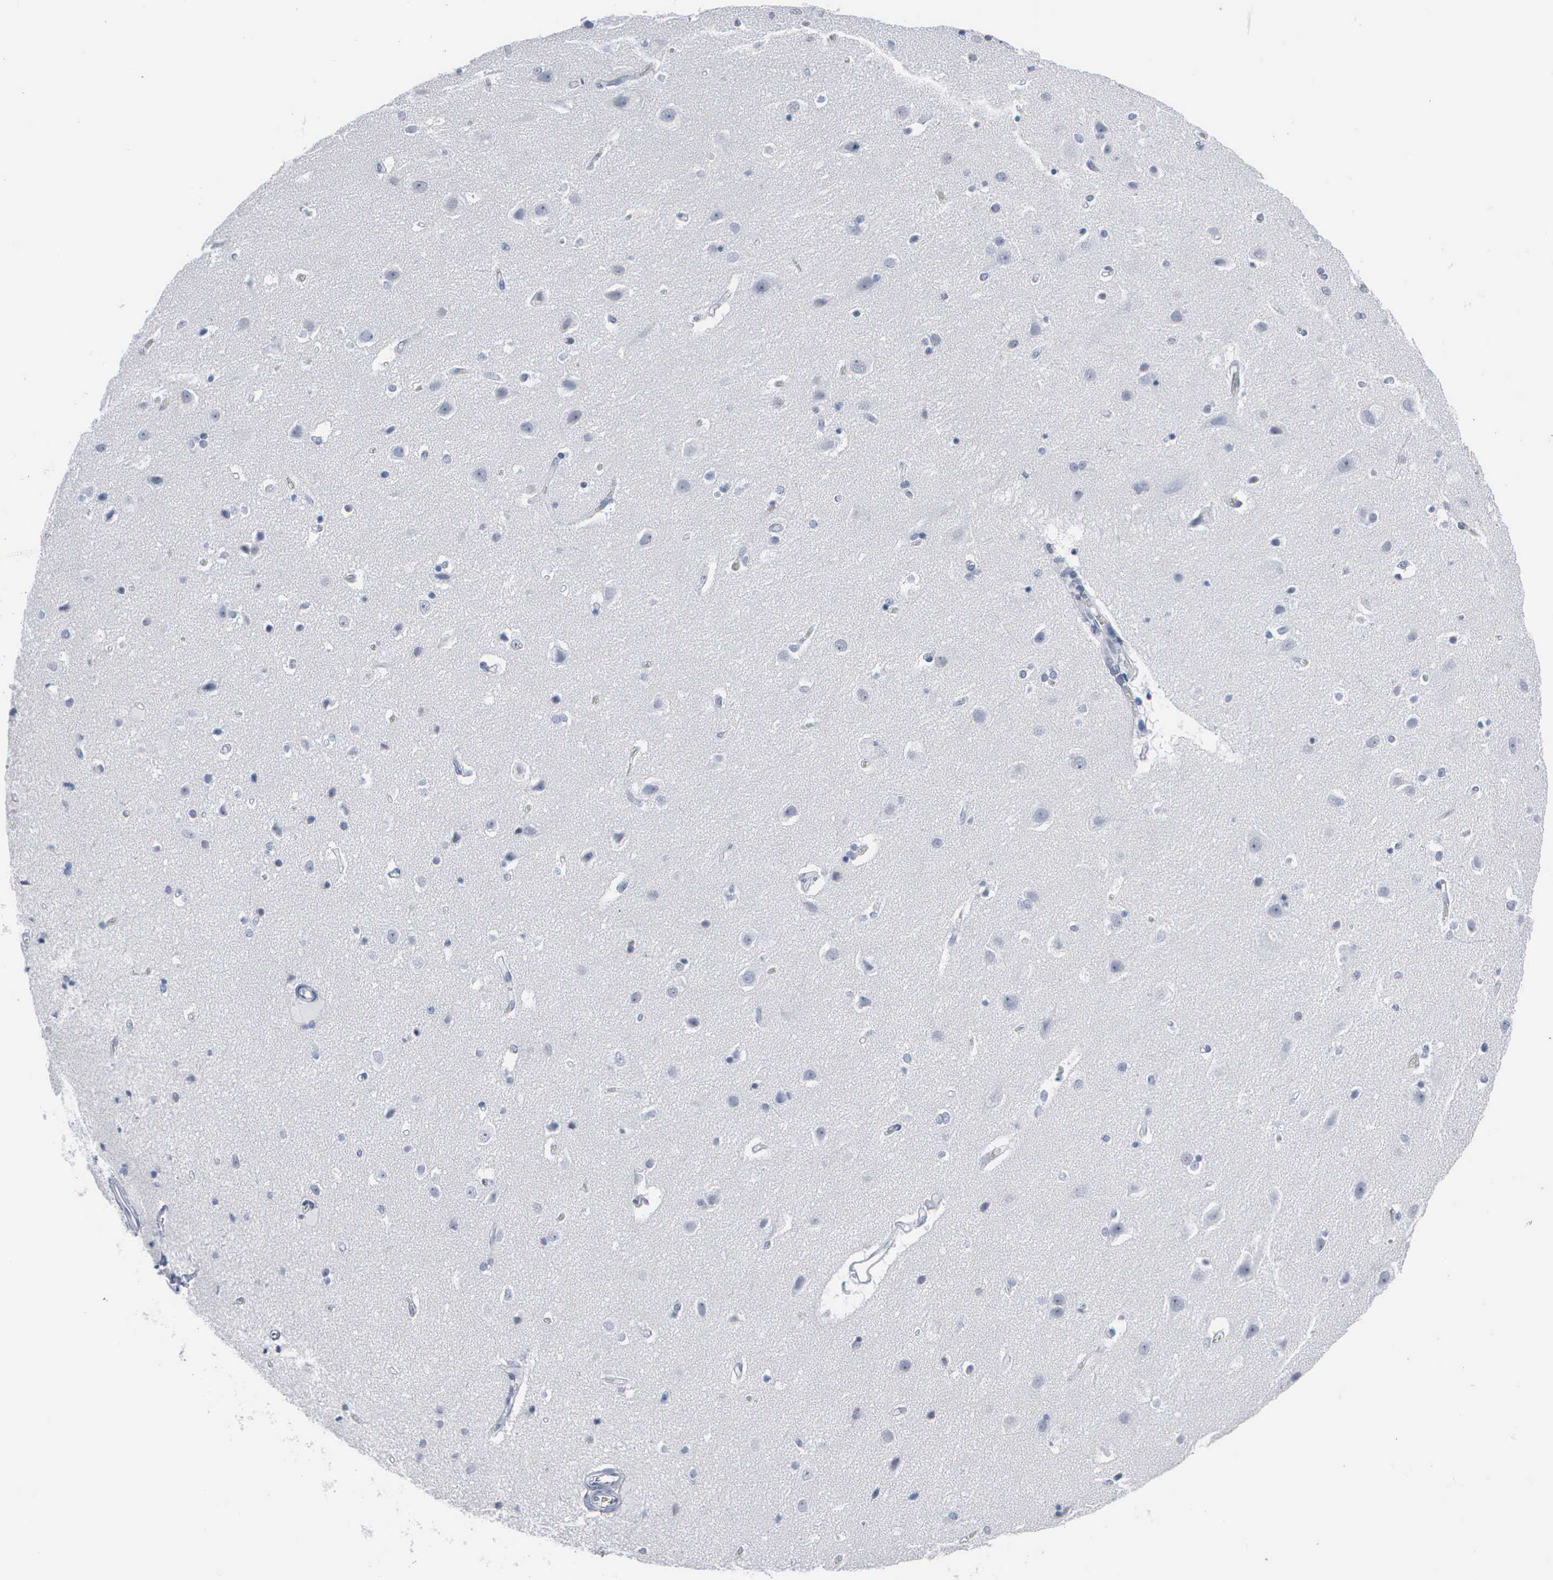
{"staining": {"intensity": "negative", "quantity": "none", "location": "none"}, "tissue": "caudate", "cell_type": "Glial cells", "image_type": "normal", "snomed": [{"axis": "morphology", "description": "Normal tissue, NOS"}, {"axis": "topography", "description": "Lateral ventricle wall"}], "caption": "High power microscopy histopathology image of an IHC micrograph of unremarkable caudate, revealing no significant expression in glial cells. (Immunohistochemistry (ihc), brightfield microscopy, high magnification).", "gene": "CCNB1", "patient": {"sex": "female", "age": 54}}